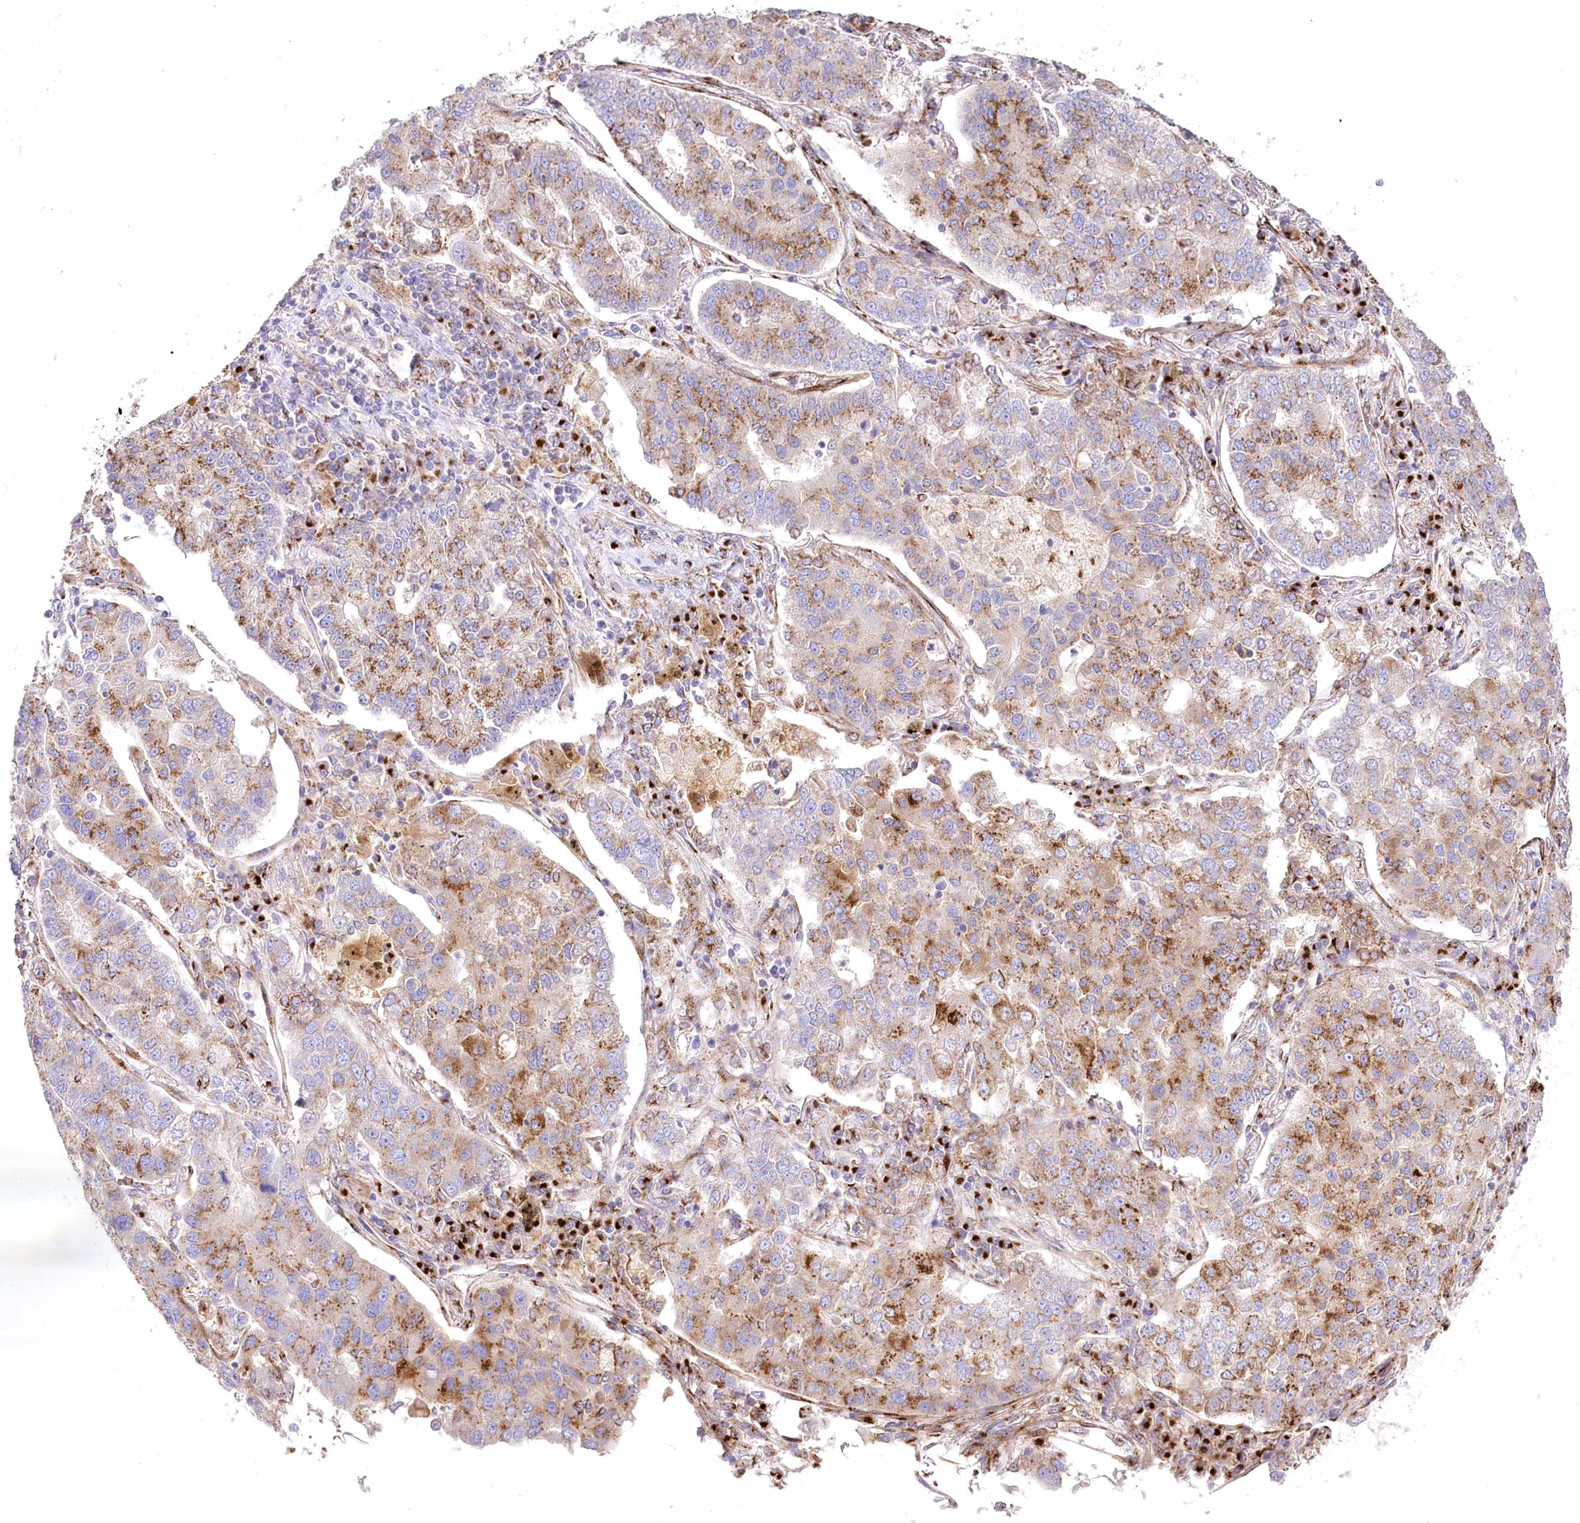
{"staining": {"intensity": "moderate", "quantity": ">75%", "location": "cytoplasmic/membranous"}, "tissue": "lung cancer", "cell_type": "Tumor cells", "image_type": "cancer", "snomed": [{"axis": "morphology", "description": "Adenocarcinoma, NOS"}, {"axis": "topography", "description": "Lung"}], "caption": "A brown stain labels moderate cytoplasmic/membranous expression of a protein in human lung cancer tumor cells. The protein is stained brown, and the nuclei are stained in blue (DAB (3,3'-diaminobenzidine) IHC with brightfield microscopy, high magnification).", "gene": "ABRAXAS2", "patient": {"sex": "male", "age": 49}}